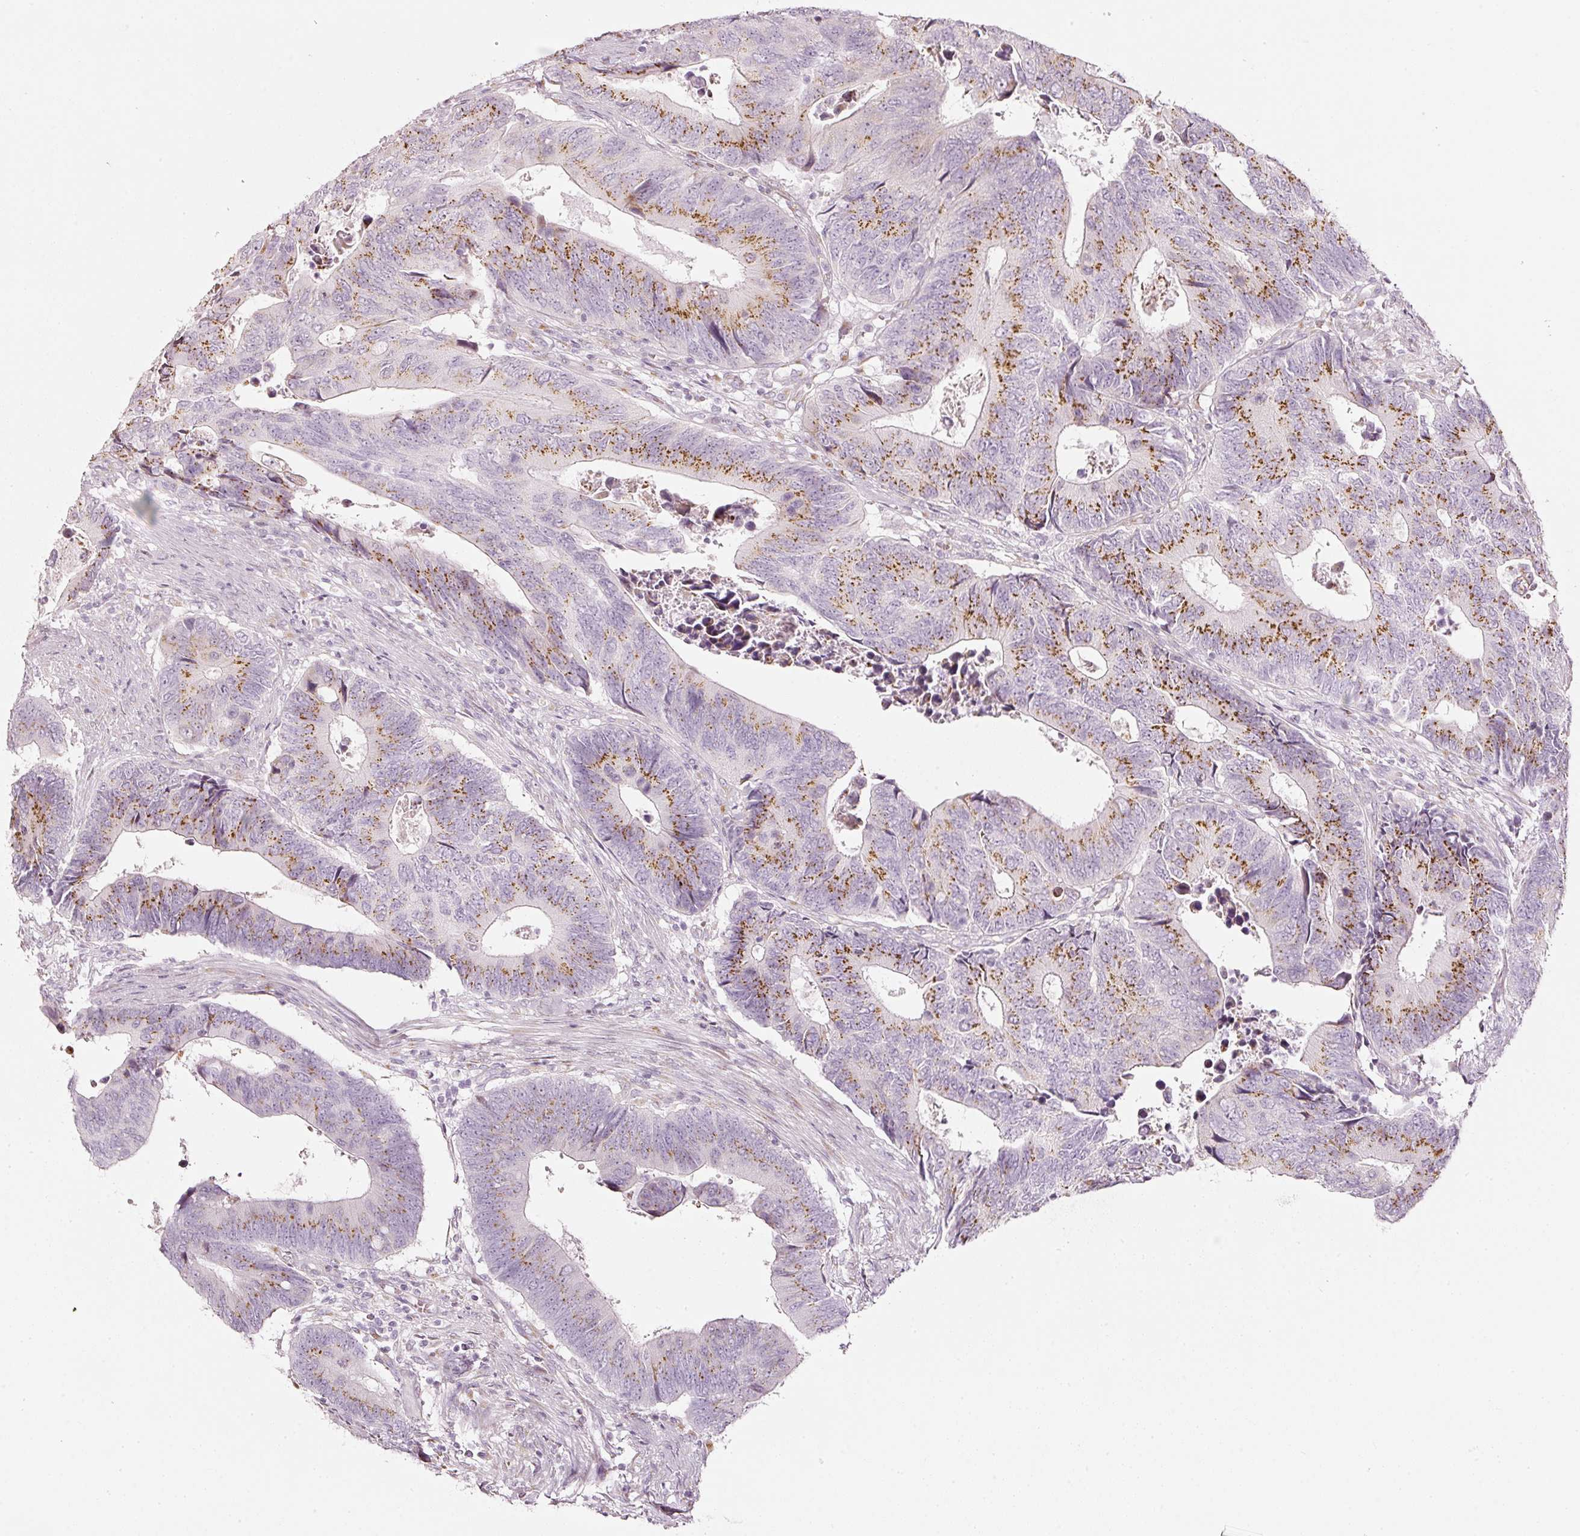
{"staining": {"intensity": "moderate", "quantity": "25%-75%", "location": "cytoplasmic/membranous"}, "tissue": "colorectal cancer", "cell_type": "Tumor cells", "image_type": "cancer", "snomed": [{"axis": "morphology", "description": "Adenocarcinoma, NOS"}, {"axis": "topography", "description": "Colon"}], "caption": "Human adenocarcinoma (colorectal) stained with a protein marker displays moderate staining in tumor cells.", "gene": "SDF4", "patient": {"sex": "male", "age": 87}}